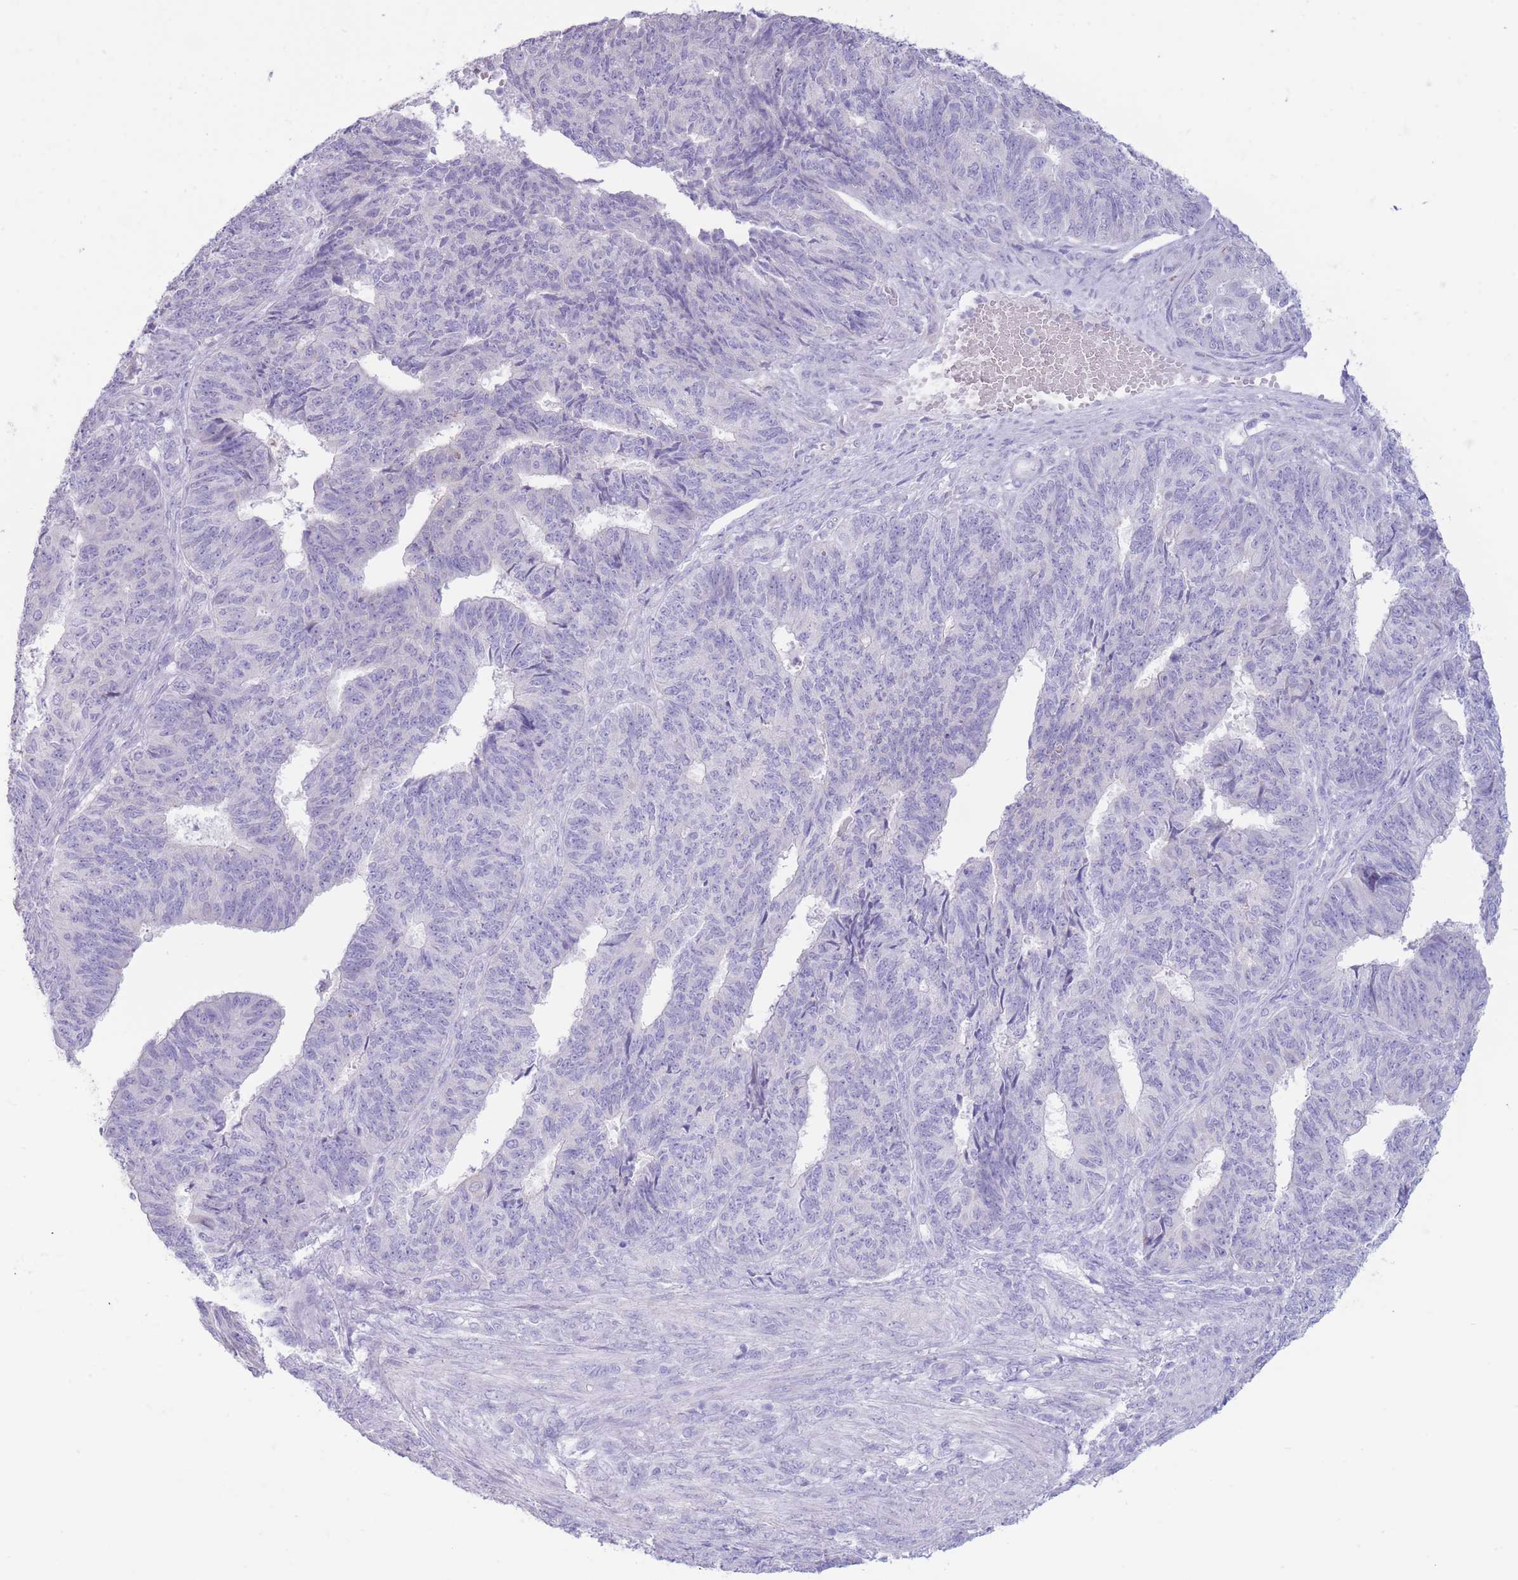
{"staining": {"intensity": "negative", "quantity": "none", "location": "none"}, "tissue": "endometrial cancer", "cell_type": "Tumor cells", "image_type": "cancer", "snomed": [{"axis": "morphology", "description": "Adenocarcinoma, NOS"}, {"axis": "topography", "description": "Endometrium"}], "caption": "Immunohistochemical staining of endometrial adenocarcinoma displays no significant positivity in tumor cells.", "gene": "FAH", "patient": {"sex": "female", "age": 32}}